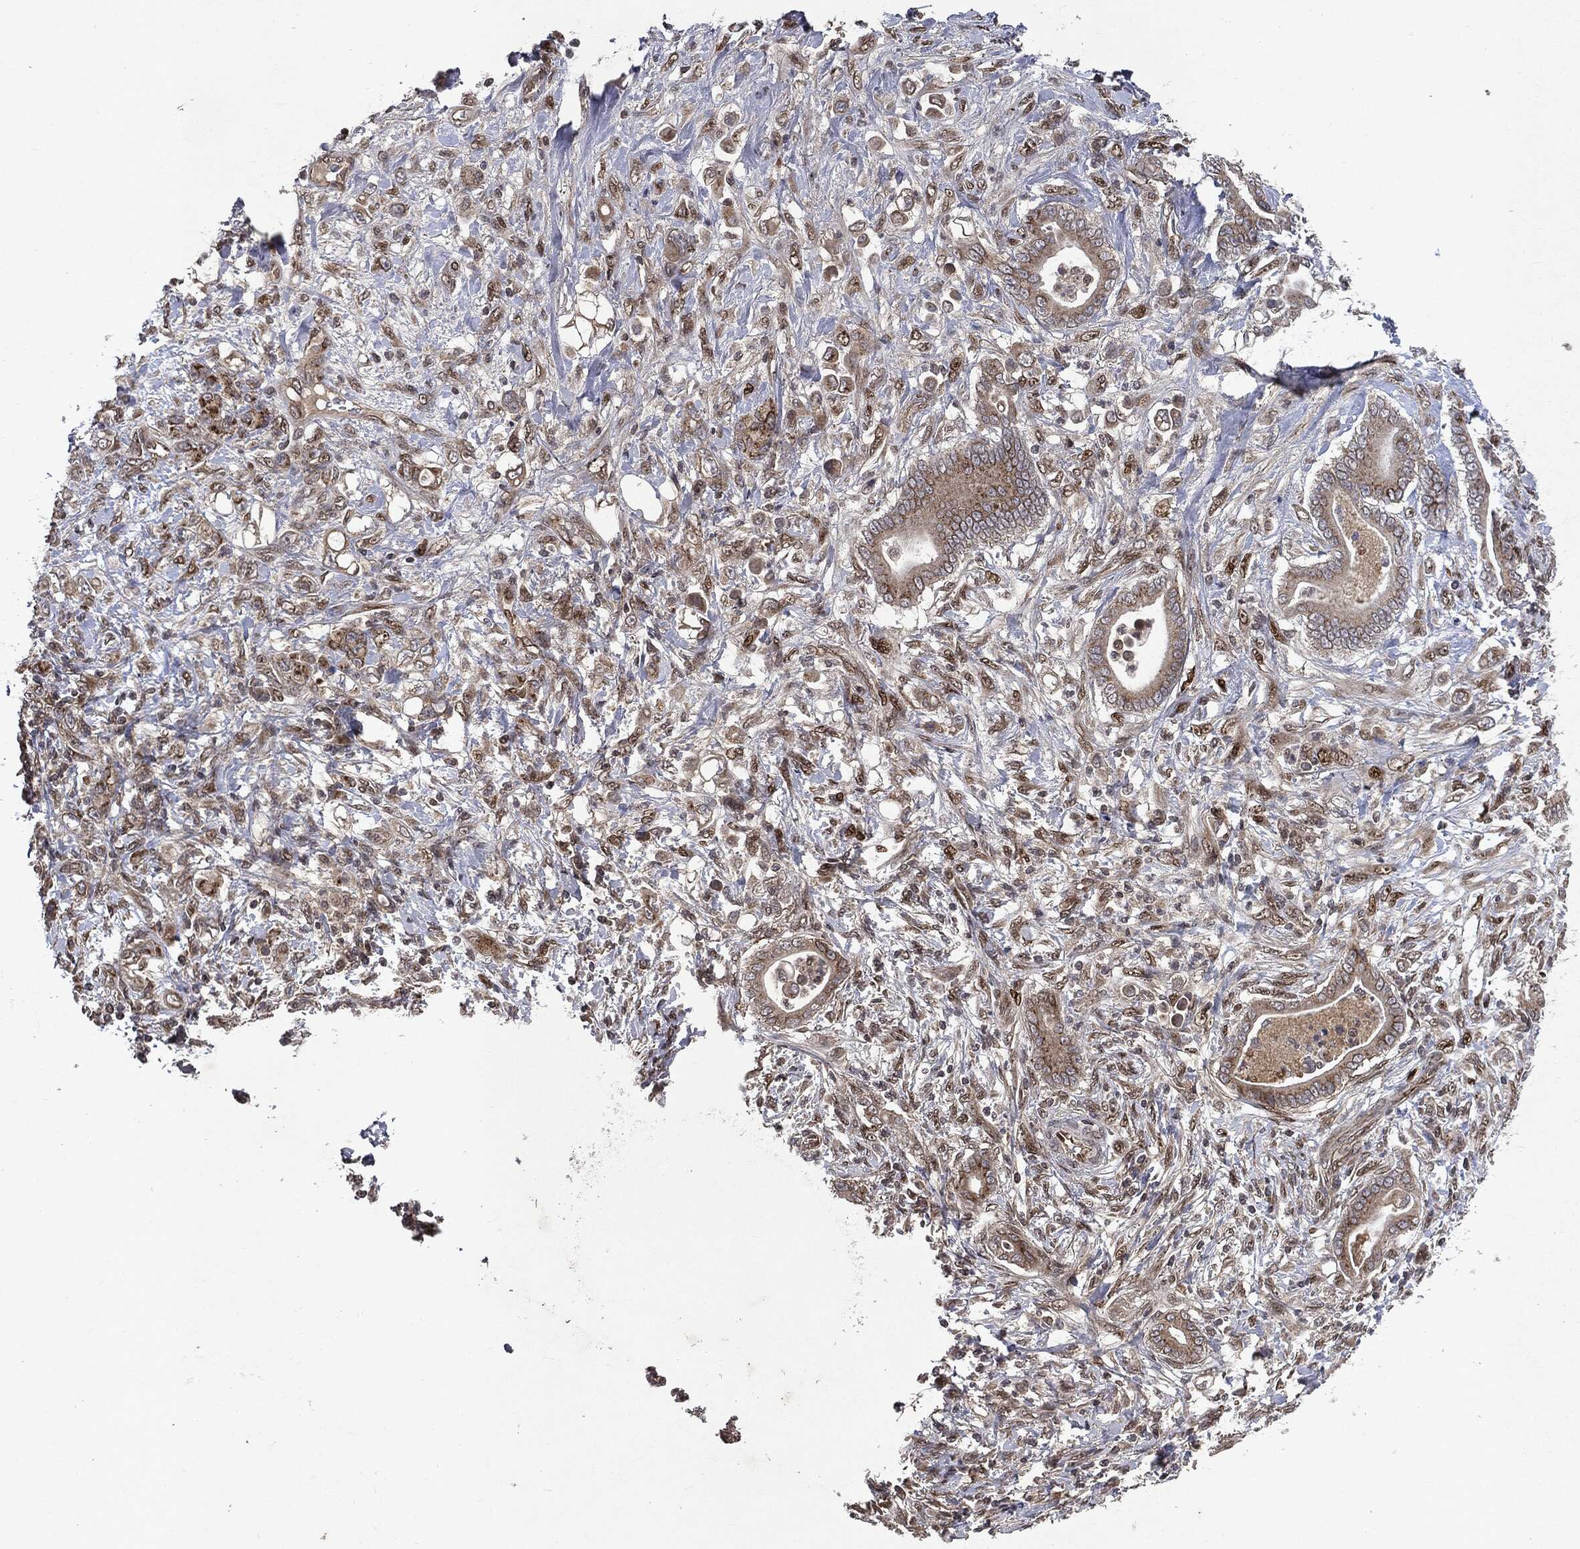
{"staining": {"intensity": "moderate", "quantity": ">75%", "location": "cytoplasmic/membranous"}, "tissue": "stomach cancer", "cell_type": "Tumor cells", "image_type": "cancer", "snomed": [{"axis": "morphology", "description": "Adenocarcinoma, NOS"}, {"axis": "topography", "description": "Stomach"}], "caption": "Protein expression analysis of human adenocarcinoma (stomach) reveals moderate cytoplasmic/membranous staining in about >75% of tumor cells.", "gene": "PLPPR2", "patient": {"sex": "female", "age": 79}}